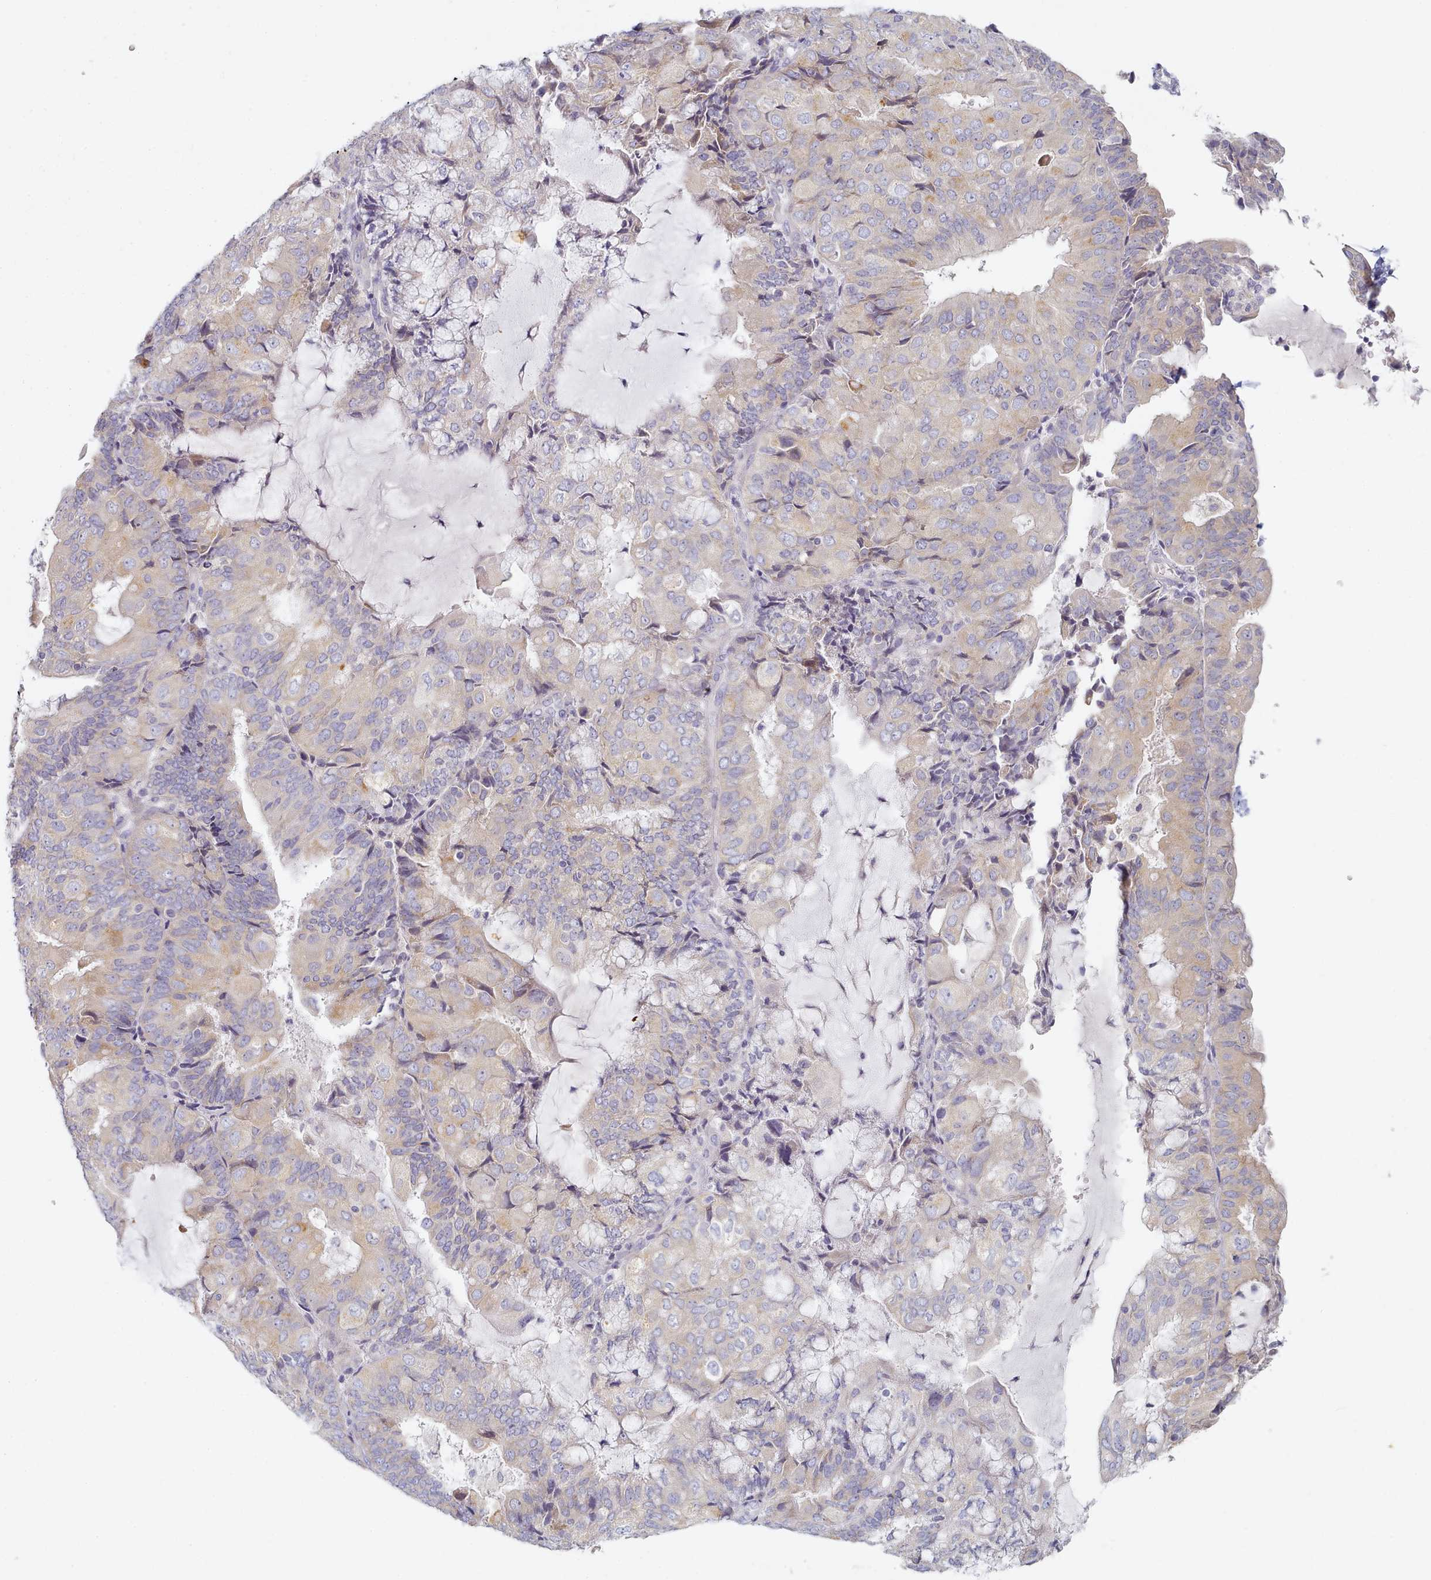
{"staining": {"intensity": "weak", "quantity": "25%-75%", "location": "cytoplasmic/membranous"}, "tissue": "endometrial cancer", "cell_type": "Tumor cells", "image_type": "cancer", "snomed": [{"axis": "morphology", "description": "Adenocarcinoma, NOS"}, {"axis": "topography", "description": "Endometrium"}], "caption": "This micrograph shows IHC staining of human endometrial adenocarcinoma, with low weak cytoplasmic/membranous staining in approximately 25%-75% of tumor cells.", "gene": "TYW1B", "patient": {"sex": "female", "age": 81}}